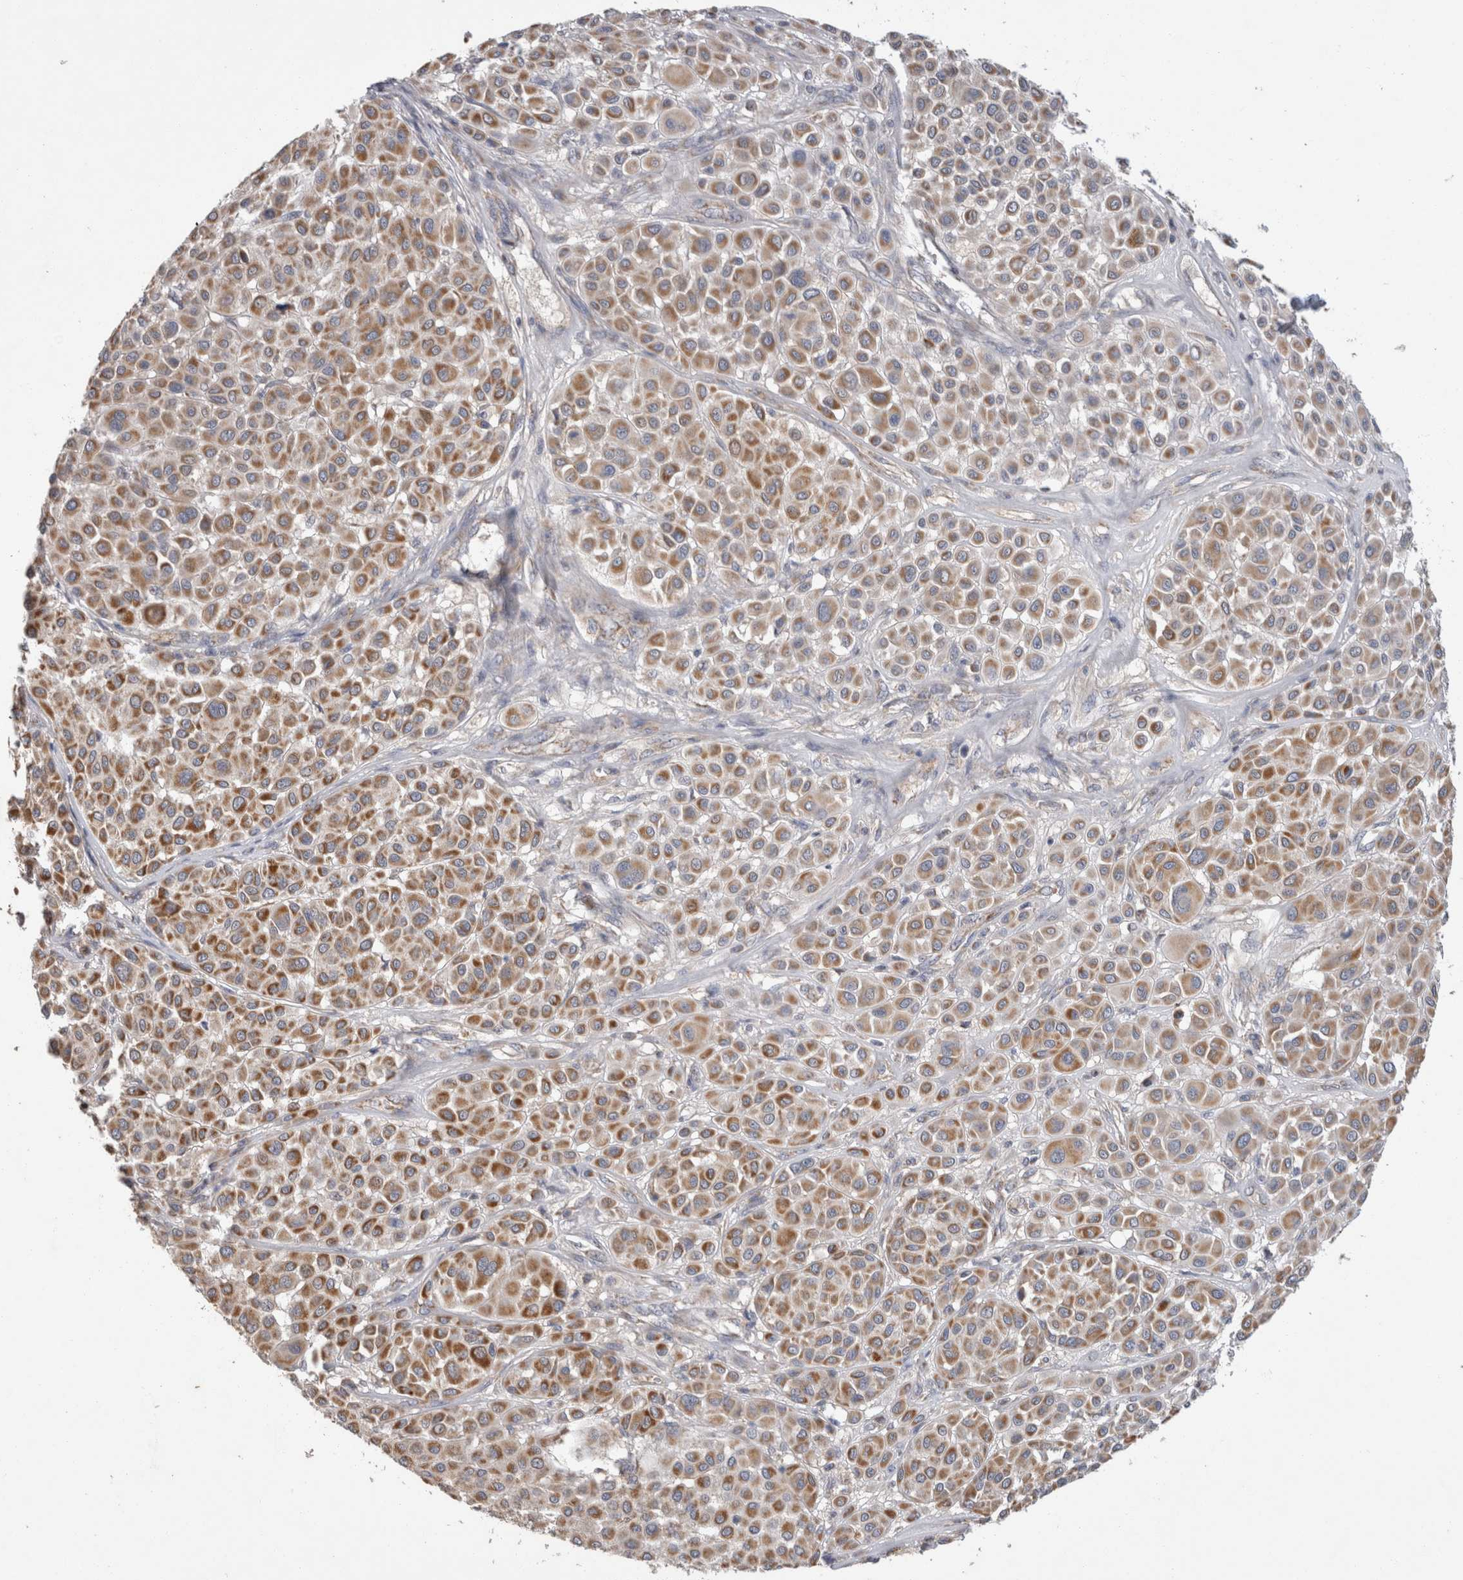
{"staining": {"intensity": "moderate", "quantity": ">75%", "location": "cytoplasmic/membranous"}, "tissue": "melanoma", "cell_type": "Tumor cells", "image_type": "cancer", "snomed": [{"axis": "morphology", "description": "Malignant melanoma, Metastatic site"}, {"axis": "topography", "description": "Soft tissue"}], "caption": "Brown immunohistochemical staining in human malignant melanoma (metastatic site) exhibits moderate cytoplasmic/membranous positivity in about >75% of tumor cells. (DAB (3,3'-diaminobenzidine) IHC, brown staining for protein, blue staining for nuclei).", "gene": "IARS2", "patient": {"sex": "male", "age": 41}}